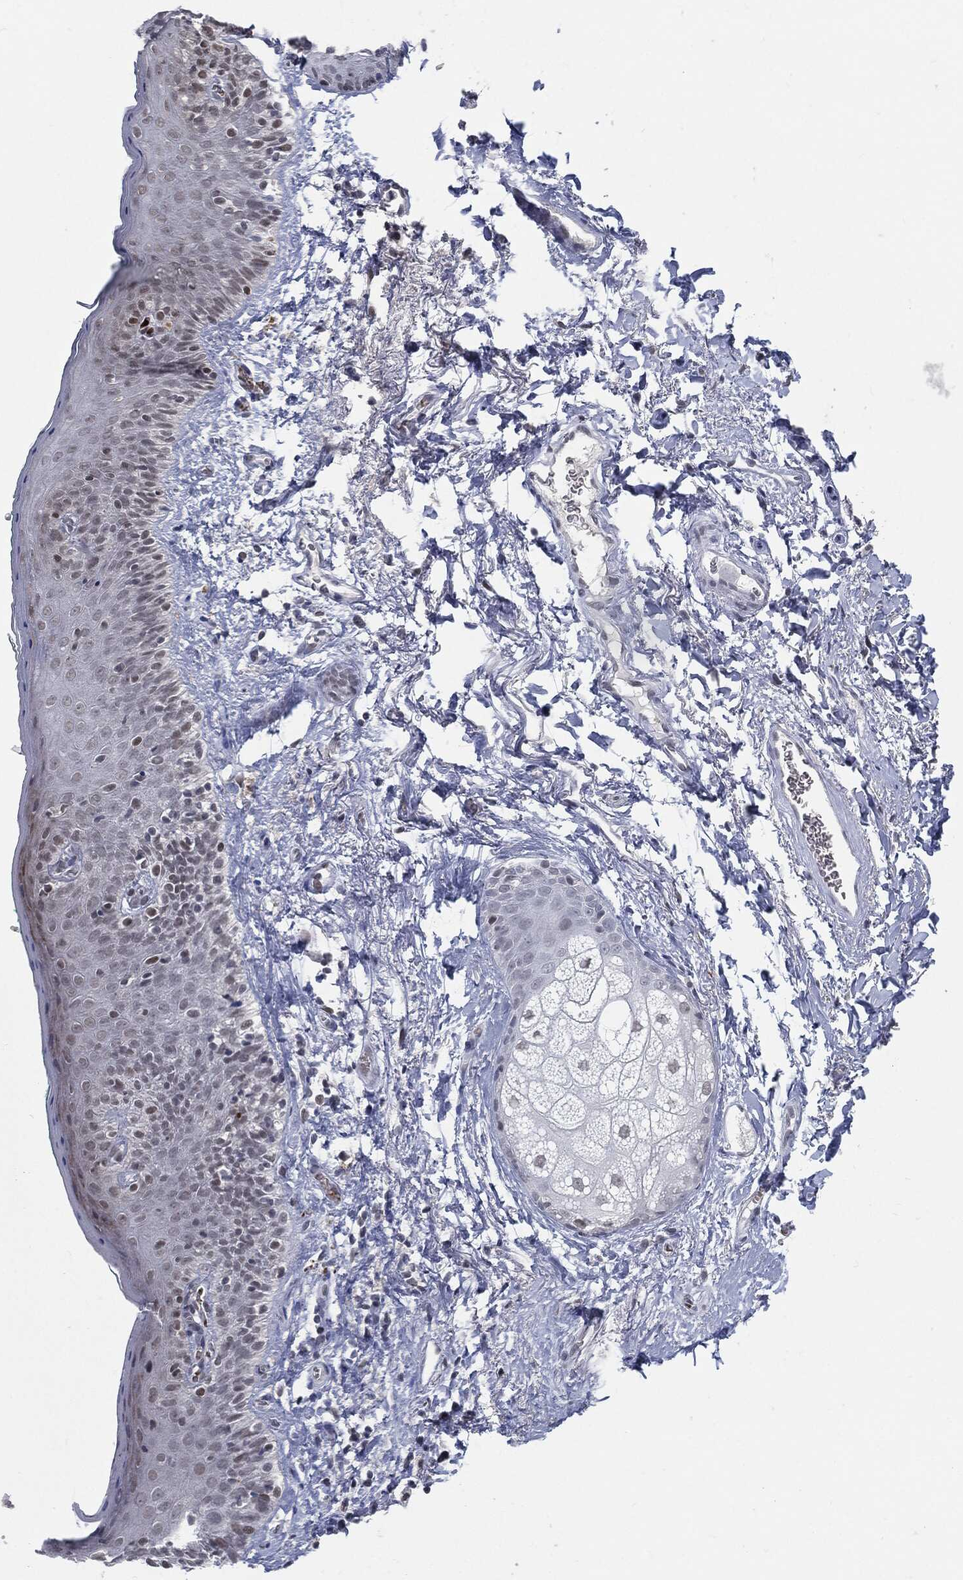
{"staining": {"intensity": "weak", "quantity": "25%-75%", "location": "nuclear"}, "tissue": "vagina", "cell_type": "Squamous epithelial cells", "image_type": "normal", "snomed": [{"axis": "morphology", "description": "Normal tissue, NOS"}, {"axis": "topography", "description": "Vagina"}], "caption": "Protein staining exhibits weak nuclear staining in about 25%-75% of squamous epithelial cells in unremarkable vagina. (DAB IHC with brightfield microscopy, high magnification).", "gene": "ANXA1", "patient": {"sex": "female", "age": 66}}